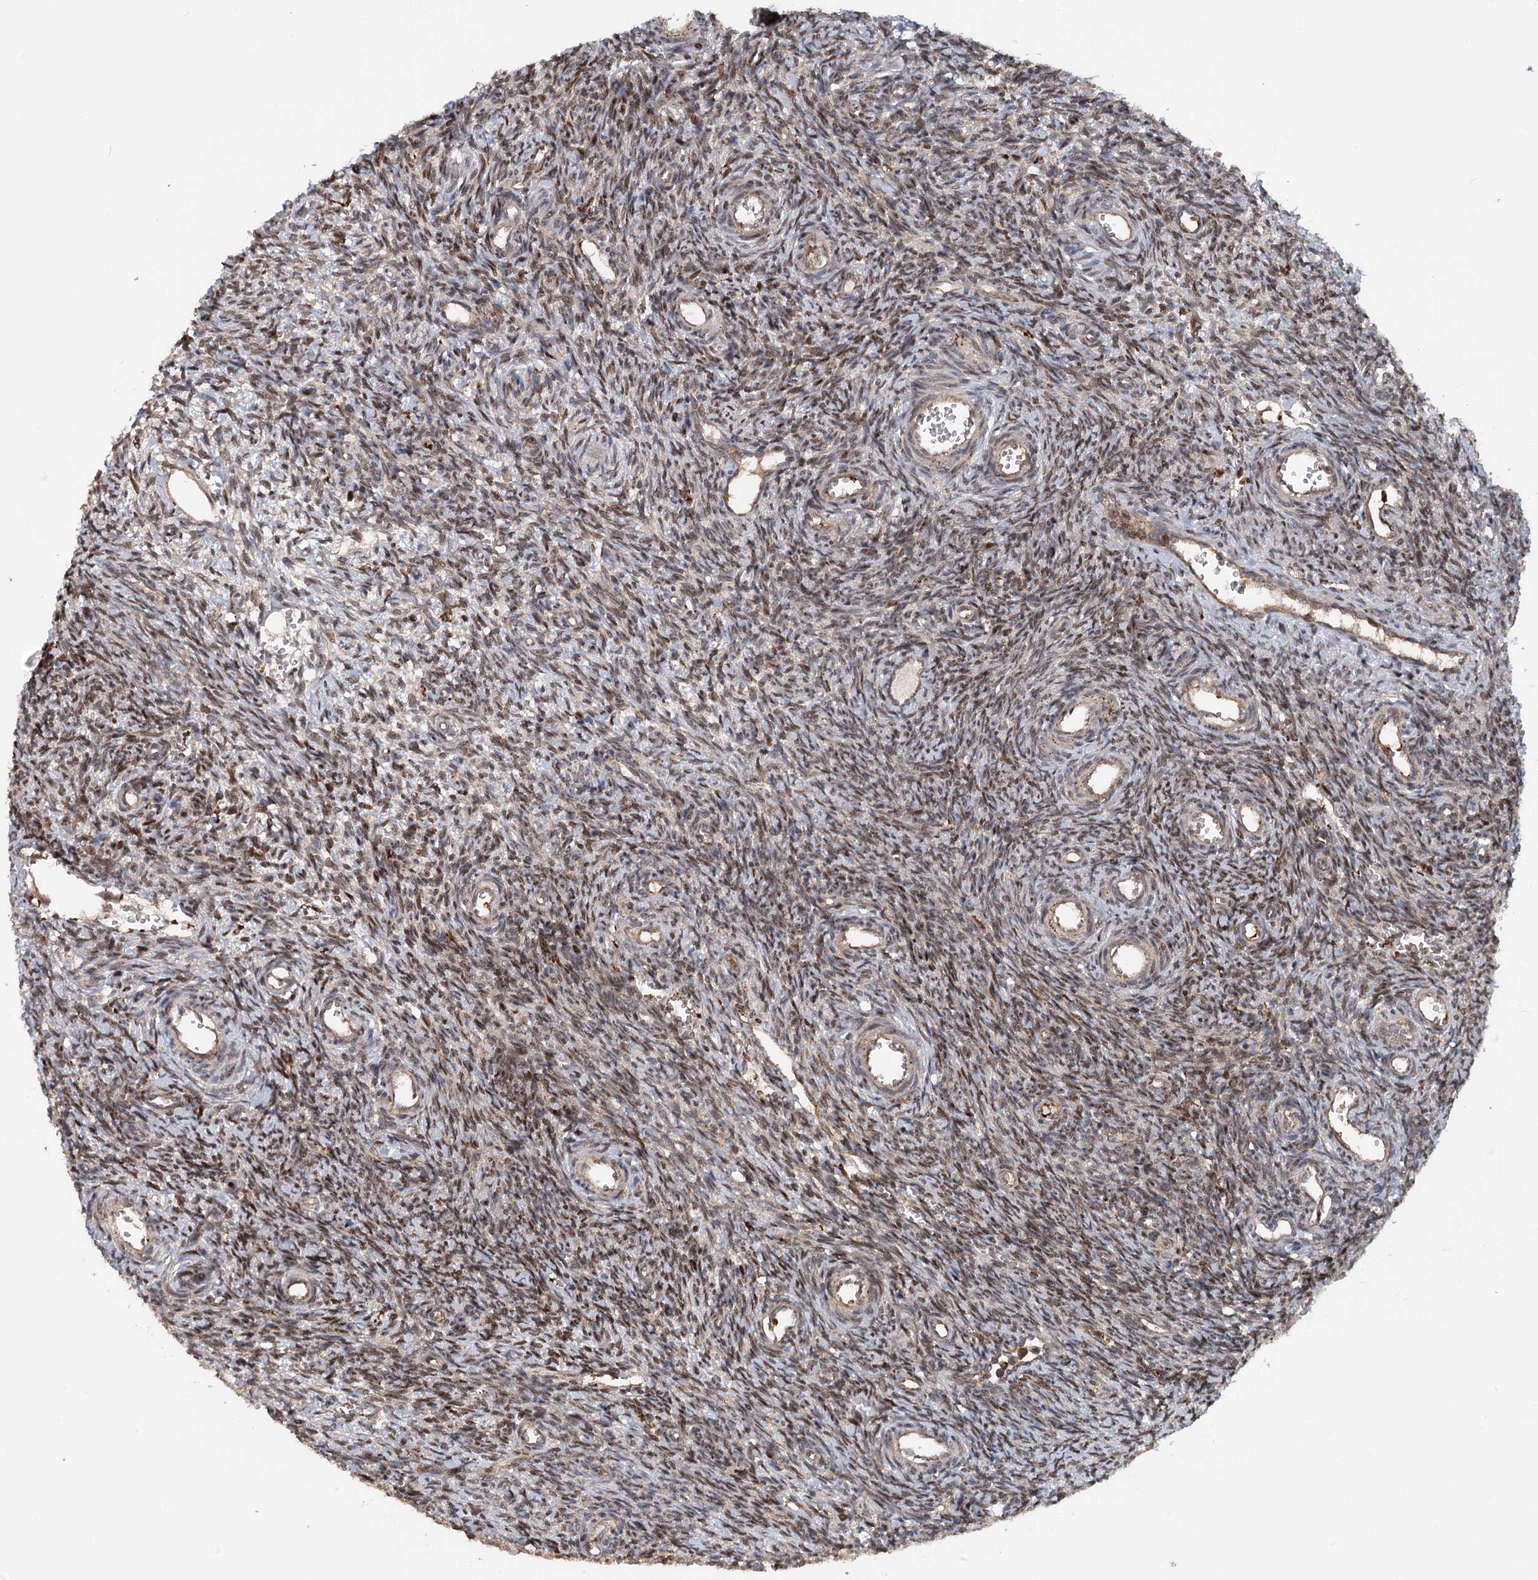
{"staining": {"intensity": "moderate", "quantity": "25%-75%", "location": "cytoplasmic/membranous,nuclear"}, "tissue": "ovary", "cell_type": "Ovarian stroma cells", "image_type": "normal", "snomed": [{"axis": "morphology", "description": "Normal tissue, NOS"}, {"axis": "topography", "description": "Ovary"}], "caption": "Ovary stained for a protein (brown) demonstrates moderate cytoplasmic/membranous,nuclear positive staining in about 25%-75% of ovarian stroma cells.", "gene": "RNF111", "patient": {"sex": "female", "age": 39}}